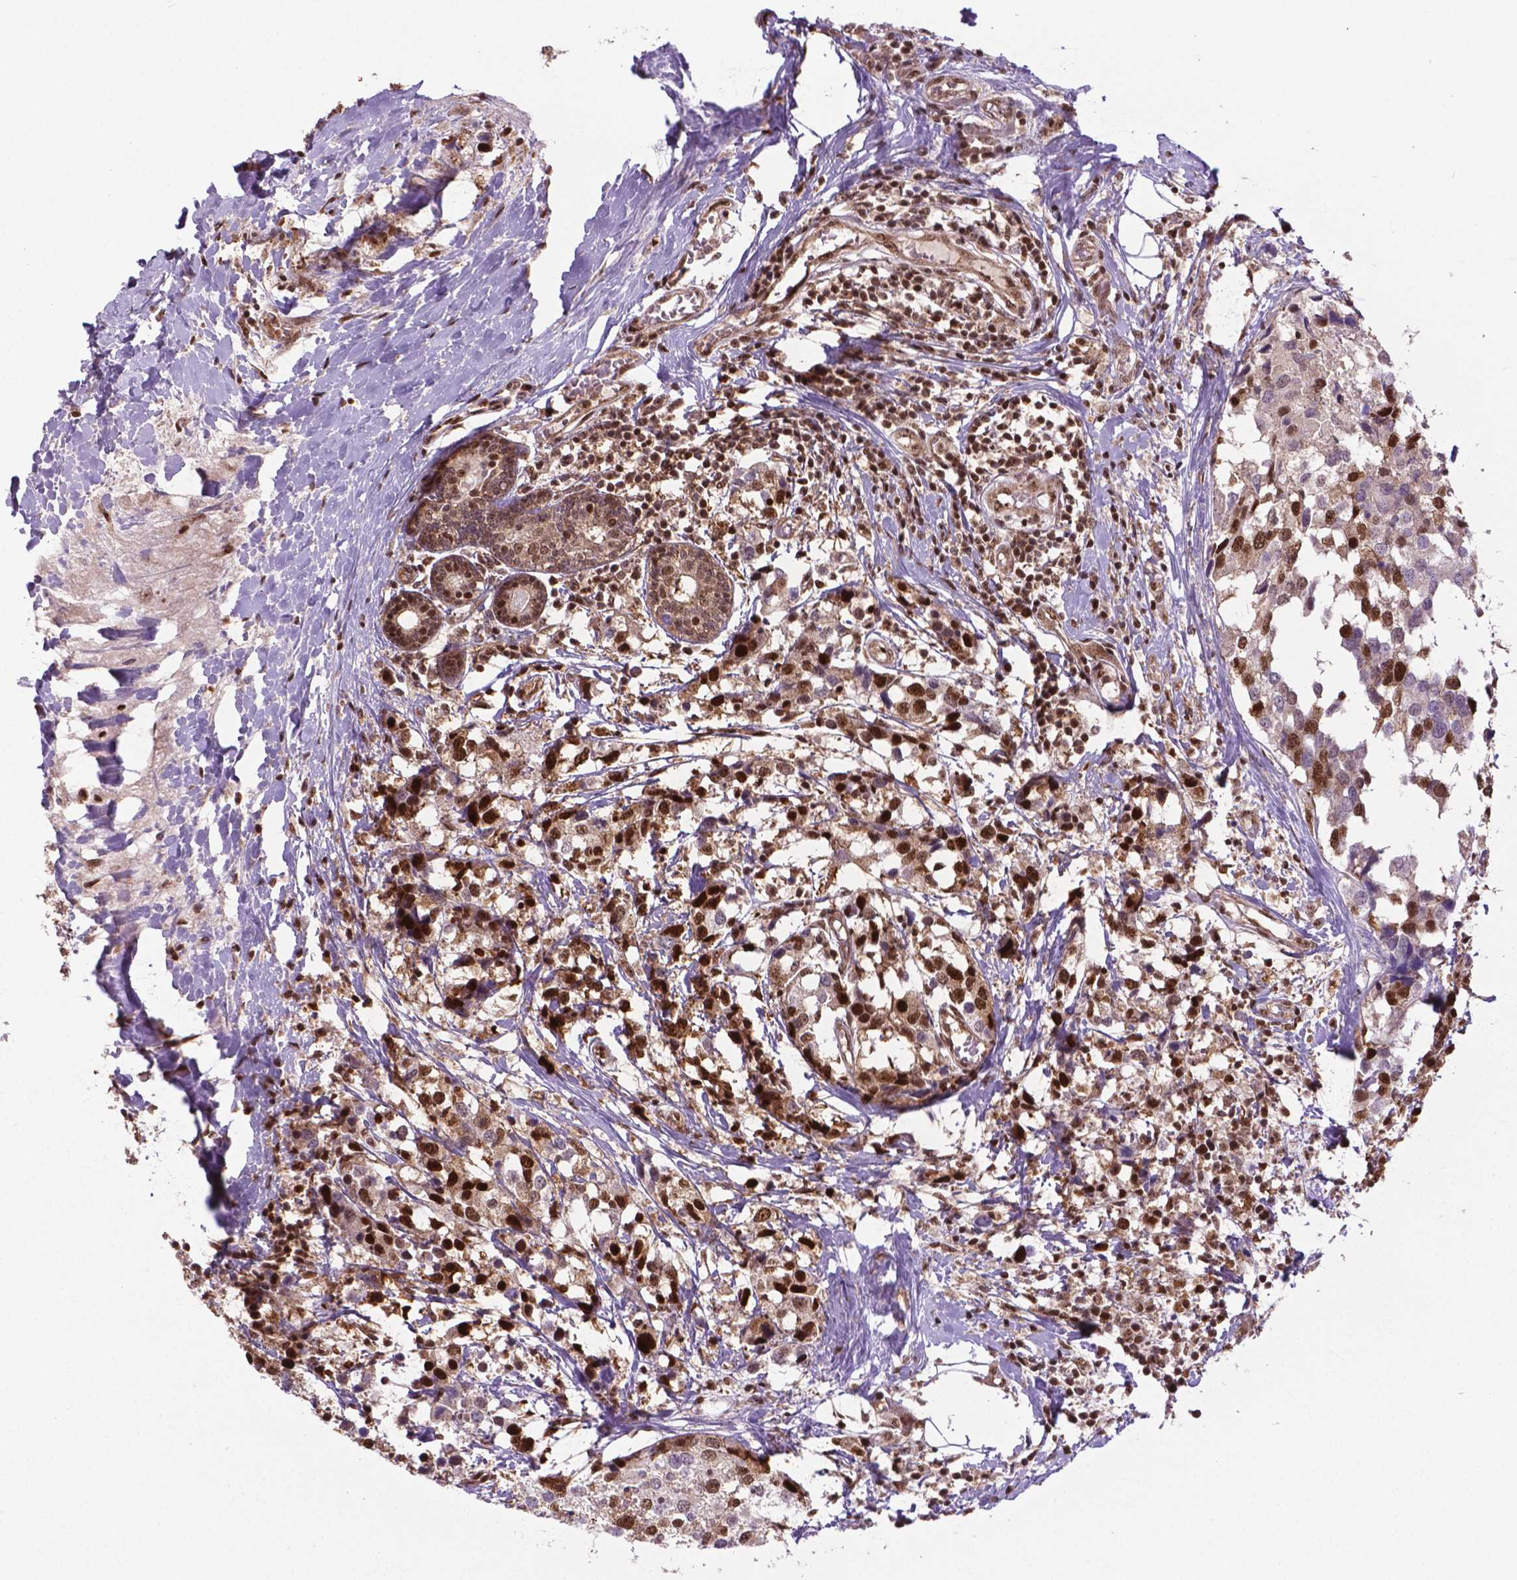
{"staining": {"intensity": "moderate", "quantity": ">75%", "location": "cytoplasmic/membranous,nuclear"}, "tissue": "breast cancer", "cell_type": "Tumor cells", "image_type": "cancer", "snomed": [{"axis": "morphology", "description": "Lobular carcinoma"}, {"axis": "topography", "description": "Breast"}], "caption": "Brown immunohistochemical staining in human lobular carcinoma (breast) shows moderate cytoplasmic/membranous and nuclear expression in approximately >75% of tumor cells.", "gene": "CSNK2A1", "patient": {"sex": "female", "age": 59}}